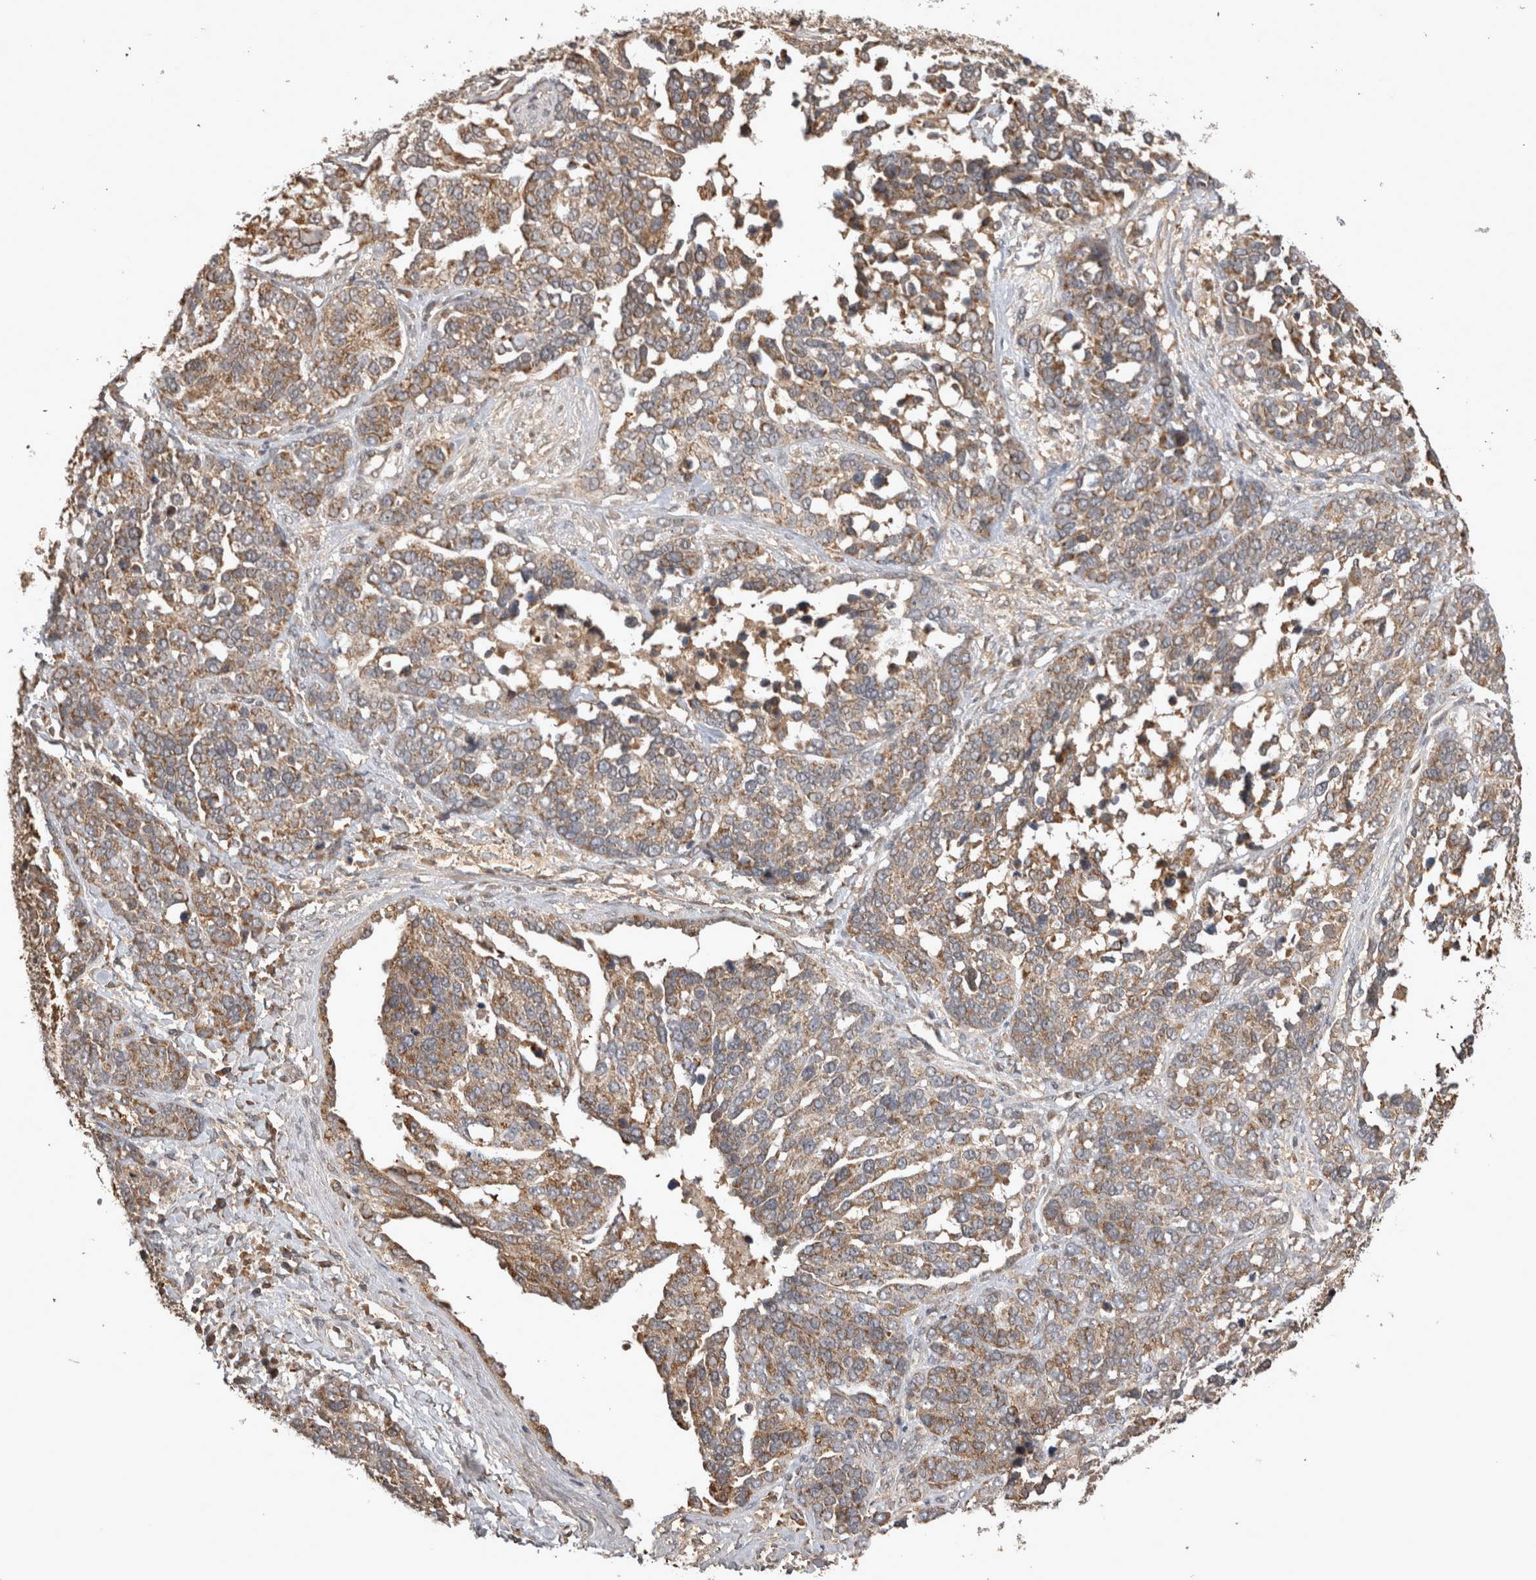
{"staining": {"intensity": "weak", "quantity": ">75%", "location": "cytoplasmic/membranous"}, "tissue": "ovarian cancer", "cell_type": "Tumor cells", "image_type": "cancer", "snomed": [{"axis": "morphology", "description": "Cystadenocarcinoma, serous, NOS"}, {"axis": "topography", "description": "Ovary"}], "caption": "About >75% of tumor cells in human ovarian cancer (serous cystadenocarcinoma) demonstrate weak cytoplasmic/membranous protein expression as visualized by brown immunohistochemical staining.", "gene": "PREP", "patient": {"sex": "female", "age": 44}}